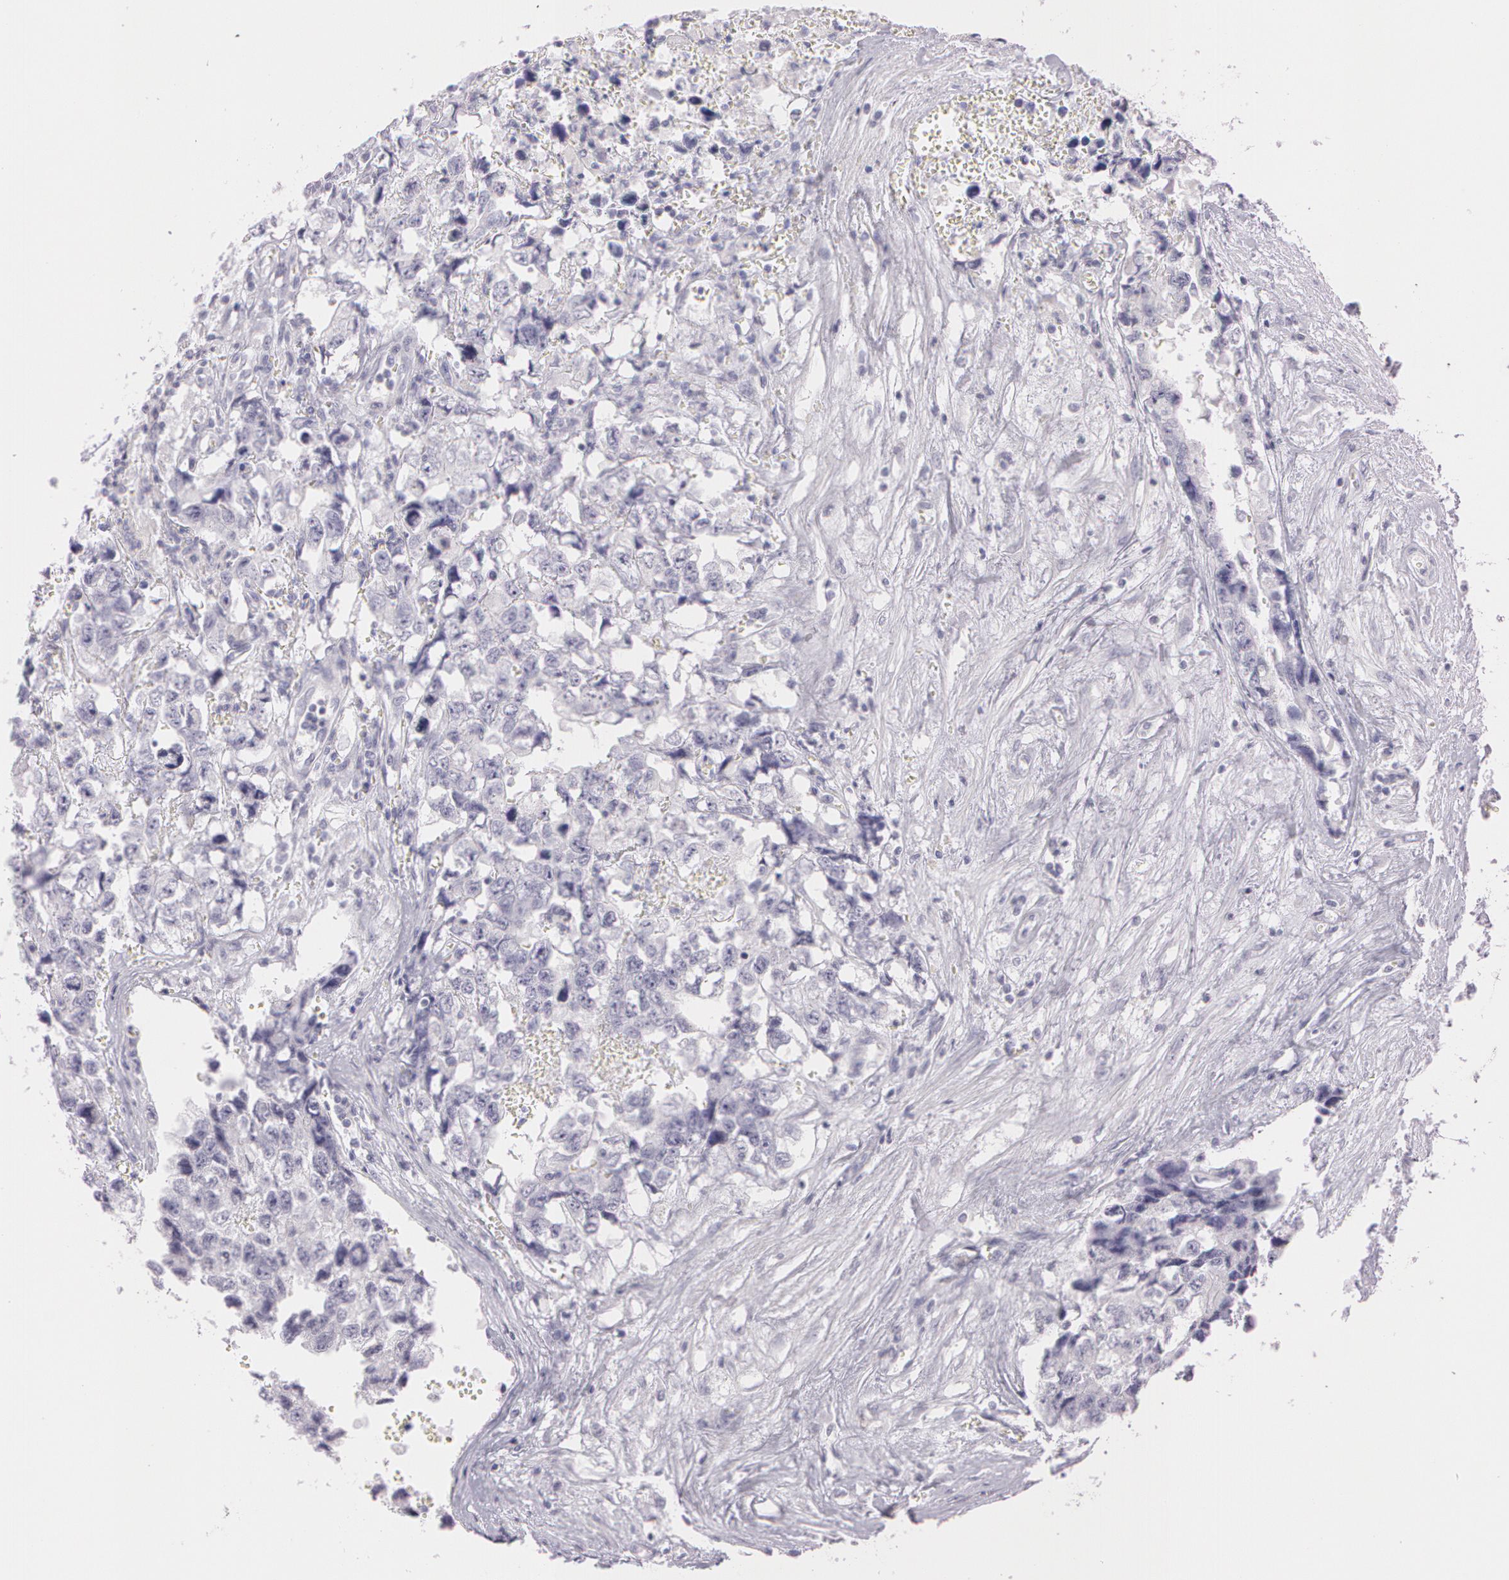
{"staining": {"intensity": "negative", "quantity": "none", "location": "none"}, "tissue": "testis cancer", "cell_type": "Tumor cells", "image_type": "cancer", "snomed": [{"axis": "morphology", "description": "Carcinoma, Embryonal, NOS"}, {"axis": "topography", "description": "Testis"}], "caption": "Tumor cells show no significant protein staining in embryonal carcinoma (testis).", "gene": "OTC", "patient": {"sex": "male", "age": 31}}